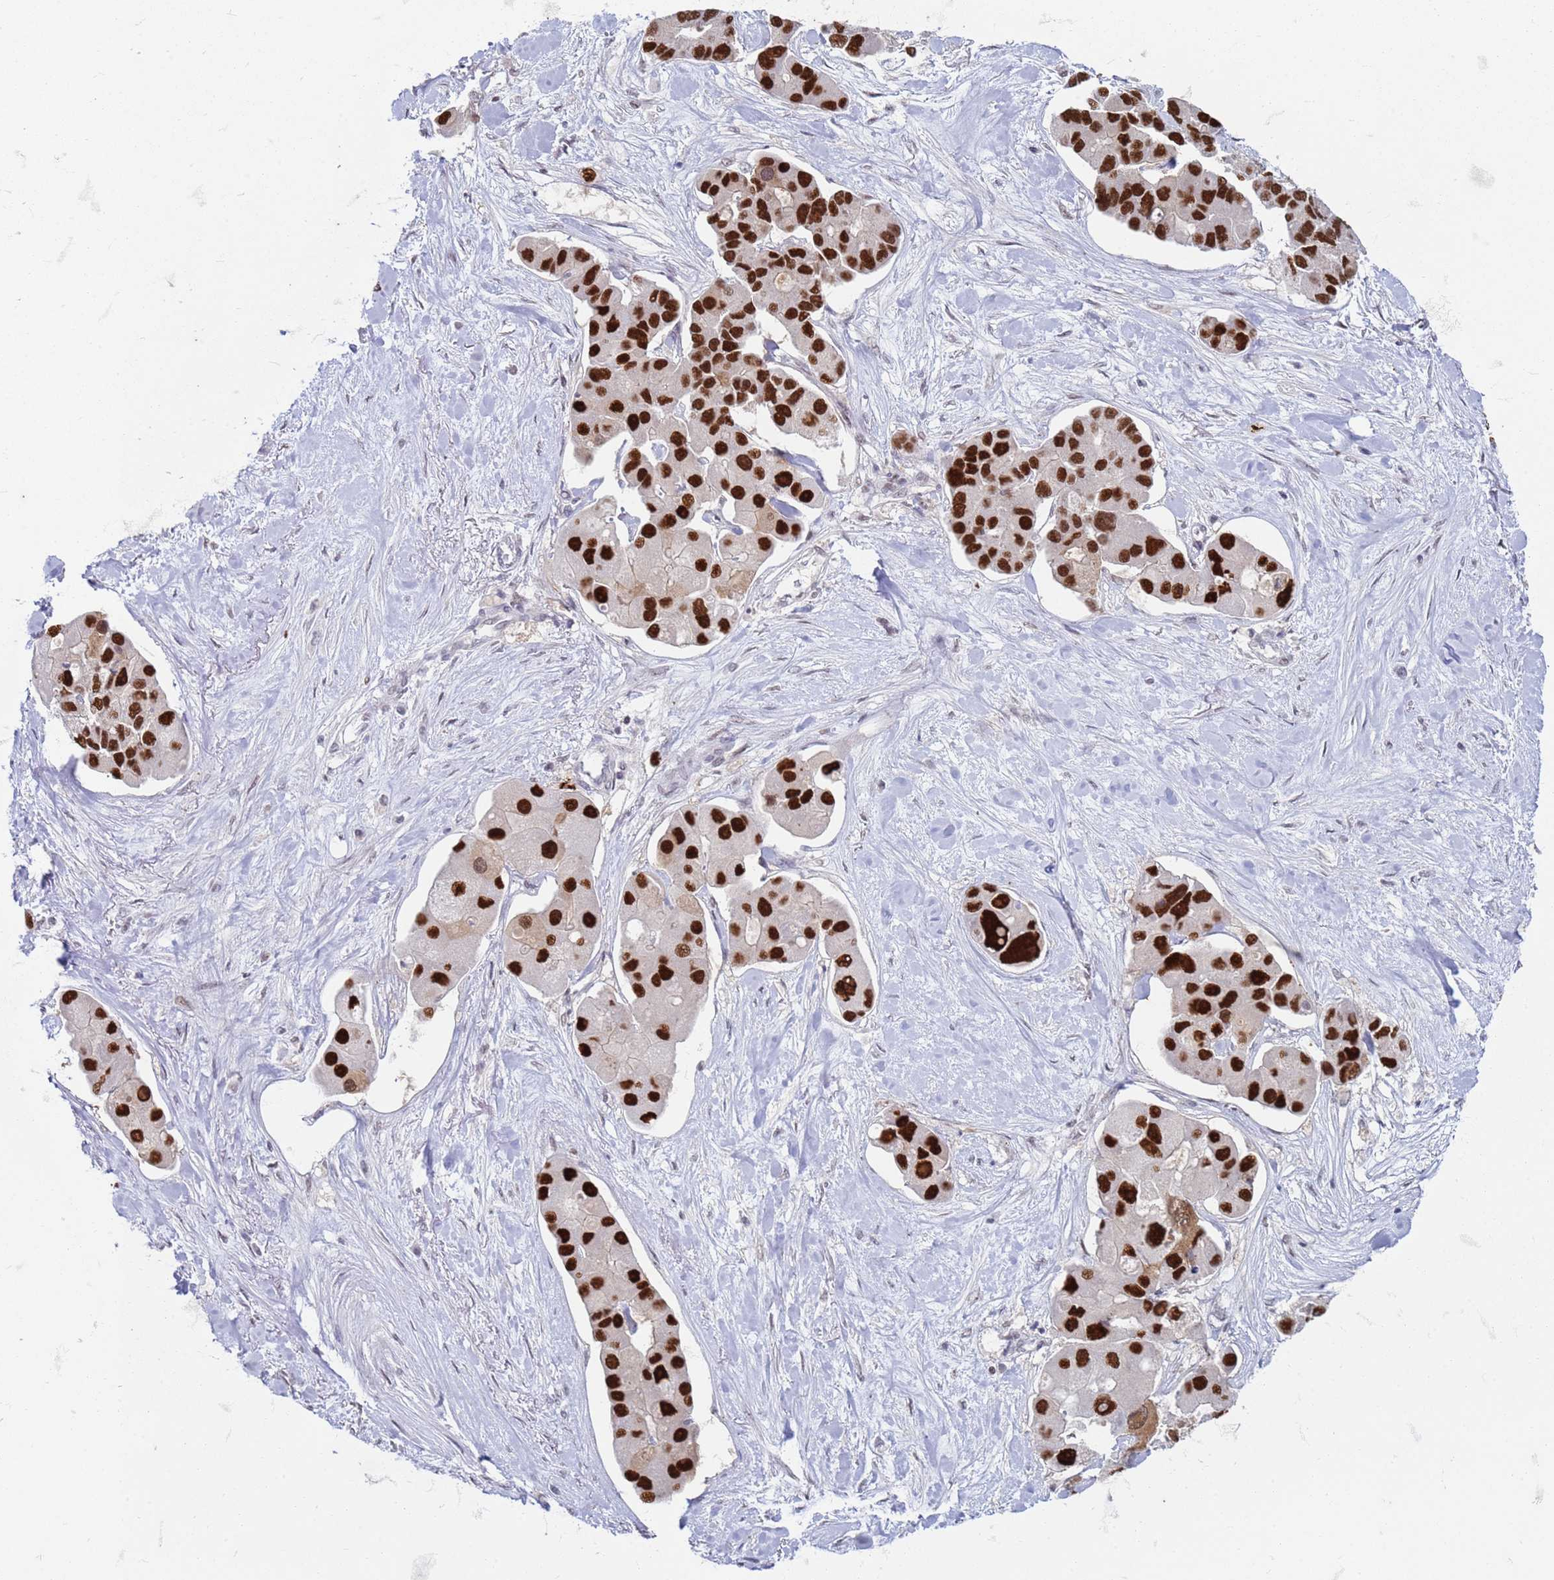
{"staining": {"intensity": "strong", "quantity": ">75%", "location": "nuclear"}, "tissue": "lung cancer", "cell_type": "Tumor cells", "image_type": "cancer", "snomed": [{"axis": "morphology", "description": "Adenocarcinoma, NOS"}, {"axis": "topography", "description": "Lung"}], "caption": "Immunohistochemistry (IHC) (DAB (3,3'-diaminobenzidine)) staining of human lung cancer exhibits strong nuclear protein staining in about >75% of tumor cells.", "gene": "TRMT6", "patient": {"sex": "female", "age": 54}}